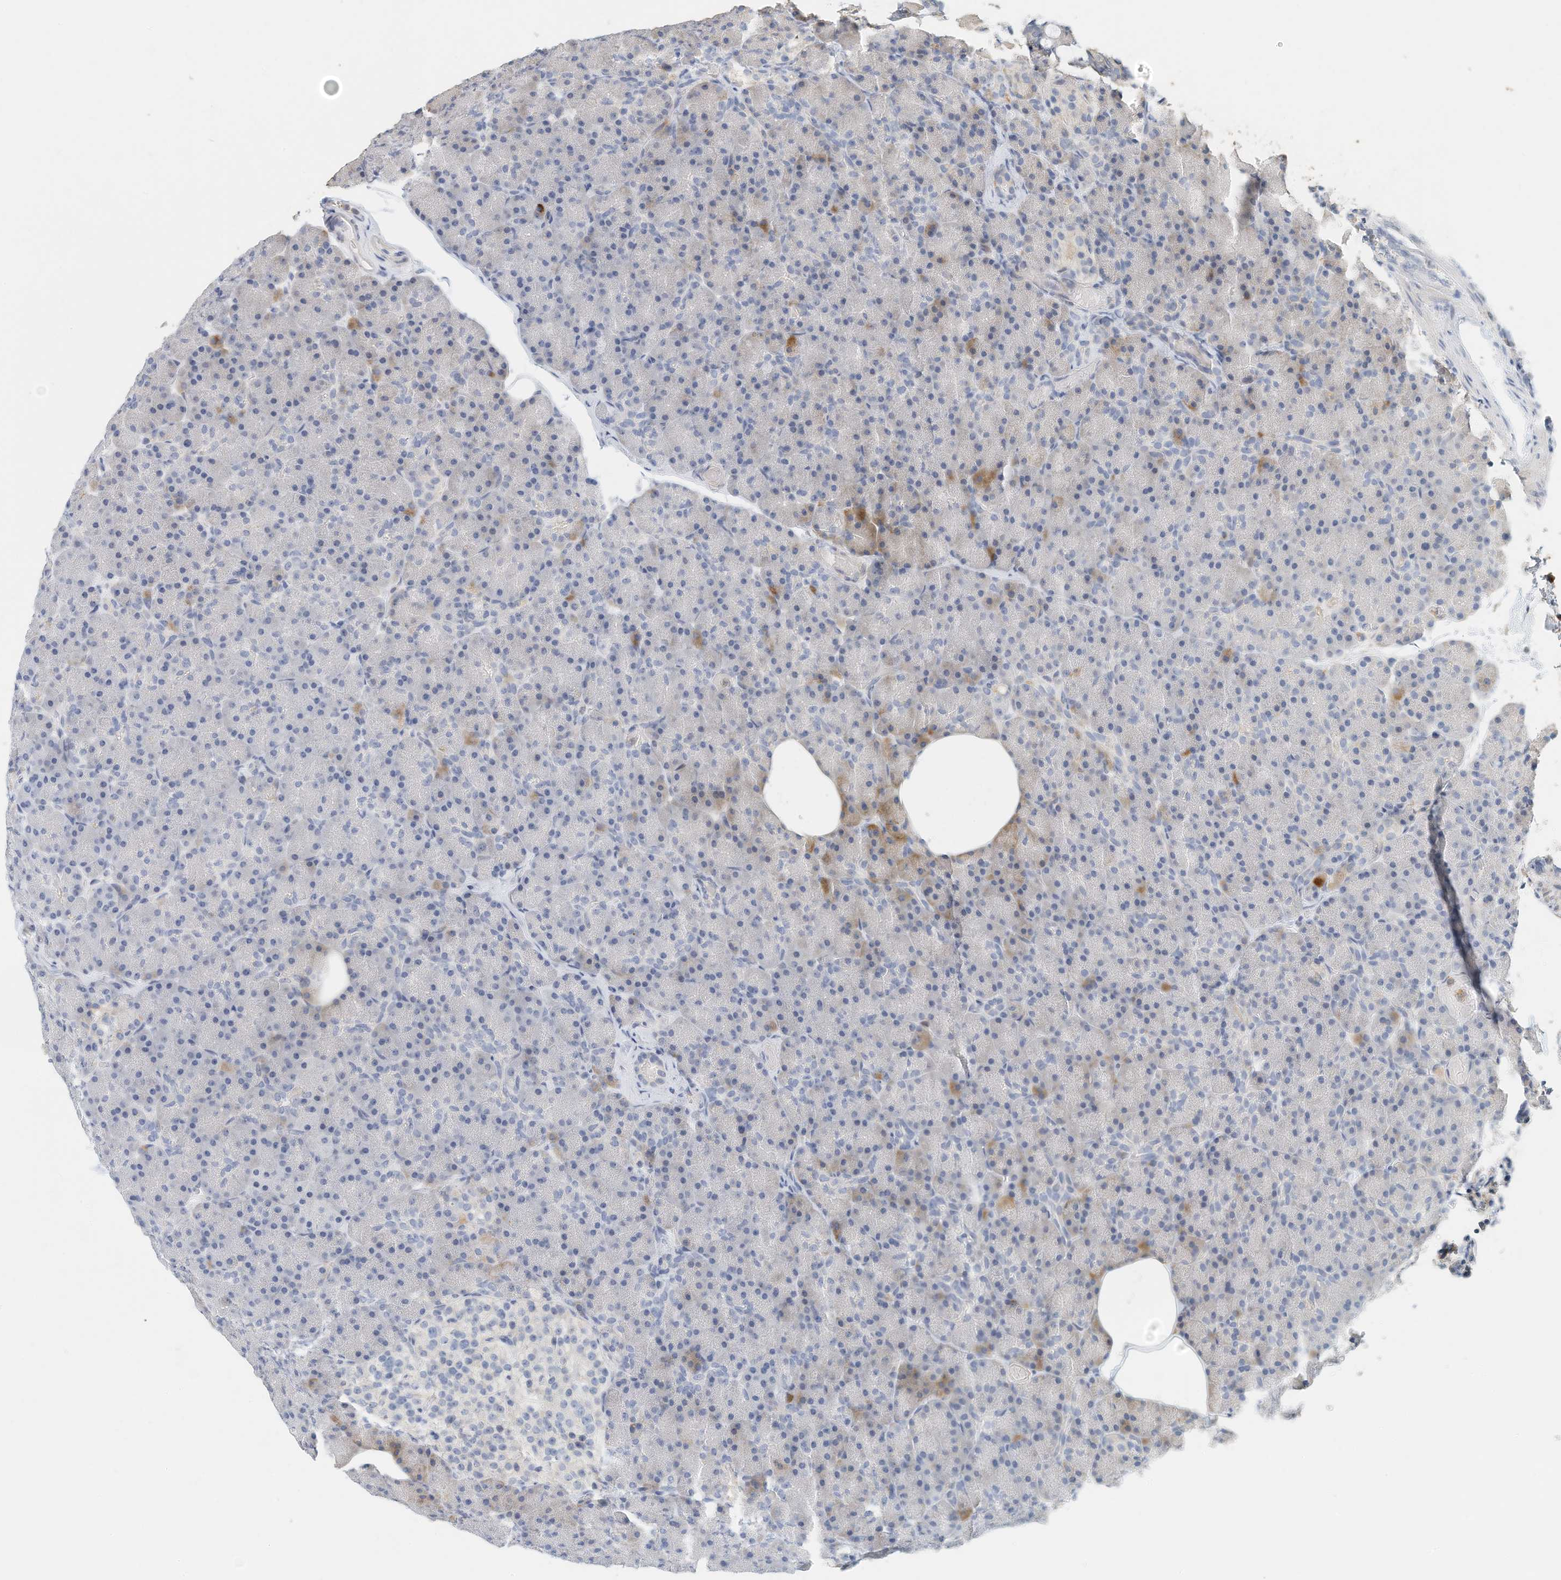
{"staining": {"intensity": "negative", "quantity": "none", "location": "none"}, "tissue": "pancreas", "cell_type": "Exocrine glandular cells", "image_type": "normal", "snomed": [{"axis": "morphology", "description": "Normal tissue, NOS"}, {"axis": "topography", "description": "Pancreas"}], "caption": "Immunohistochemical staining of benign pancreas demonstrates no significant staining in exocrine glandular cells.", "gene": "MICAL1", "patient": {"sex": "female", "age": 43}}